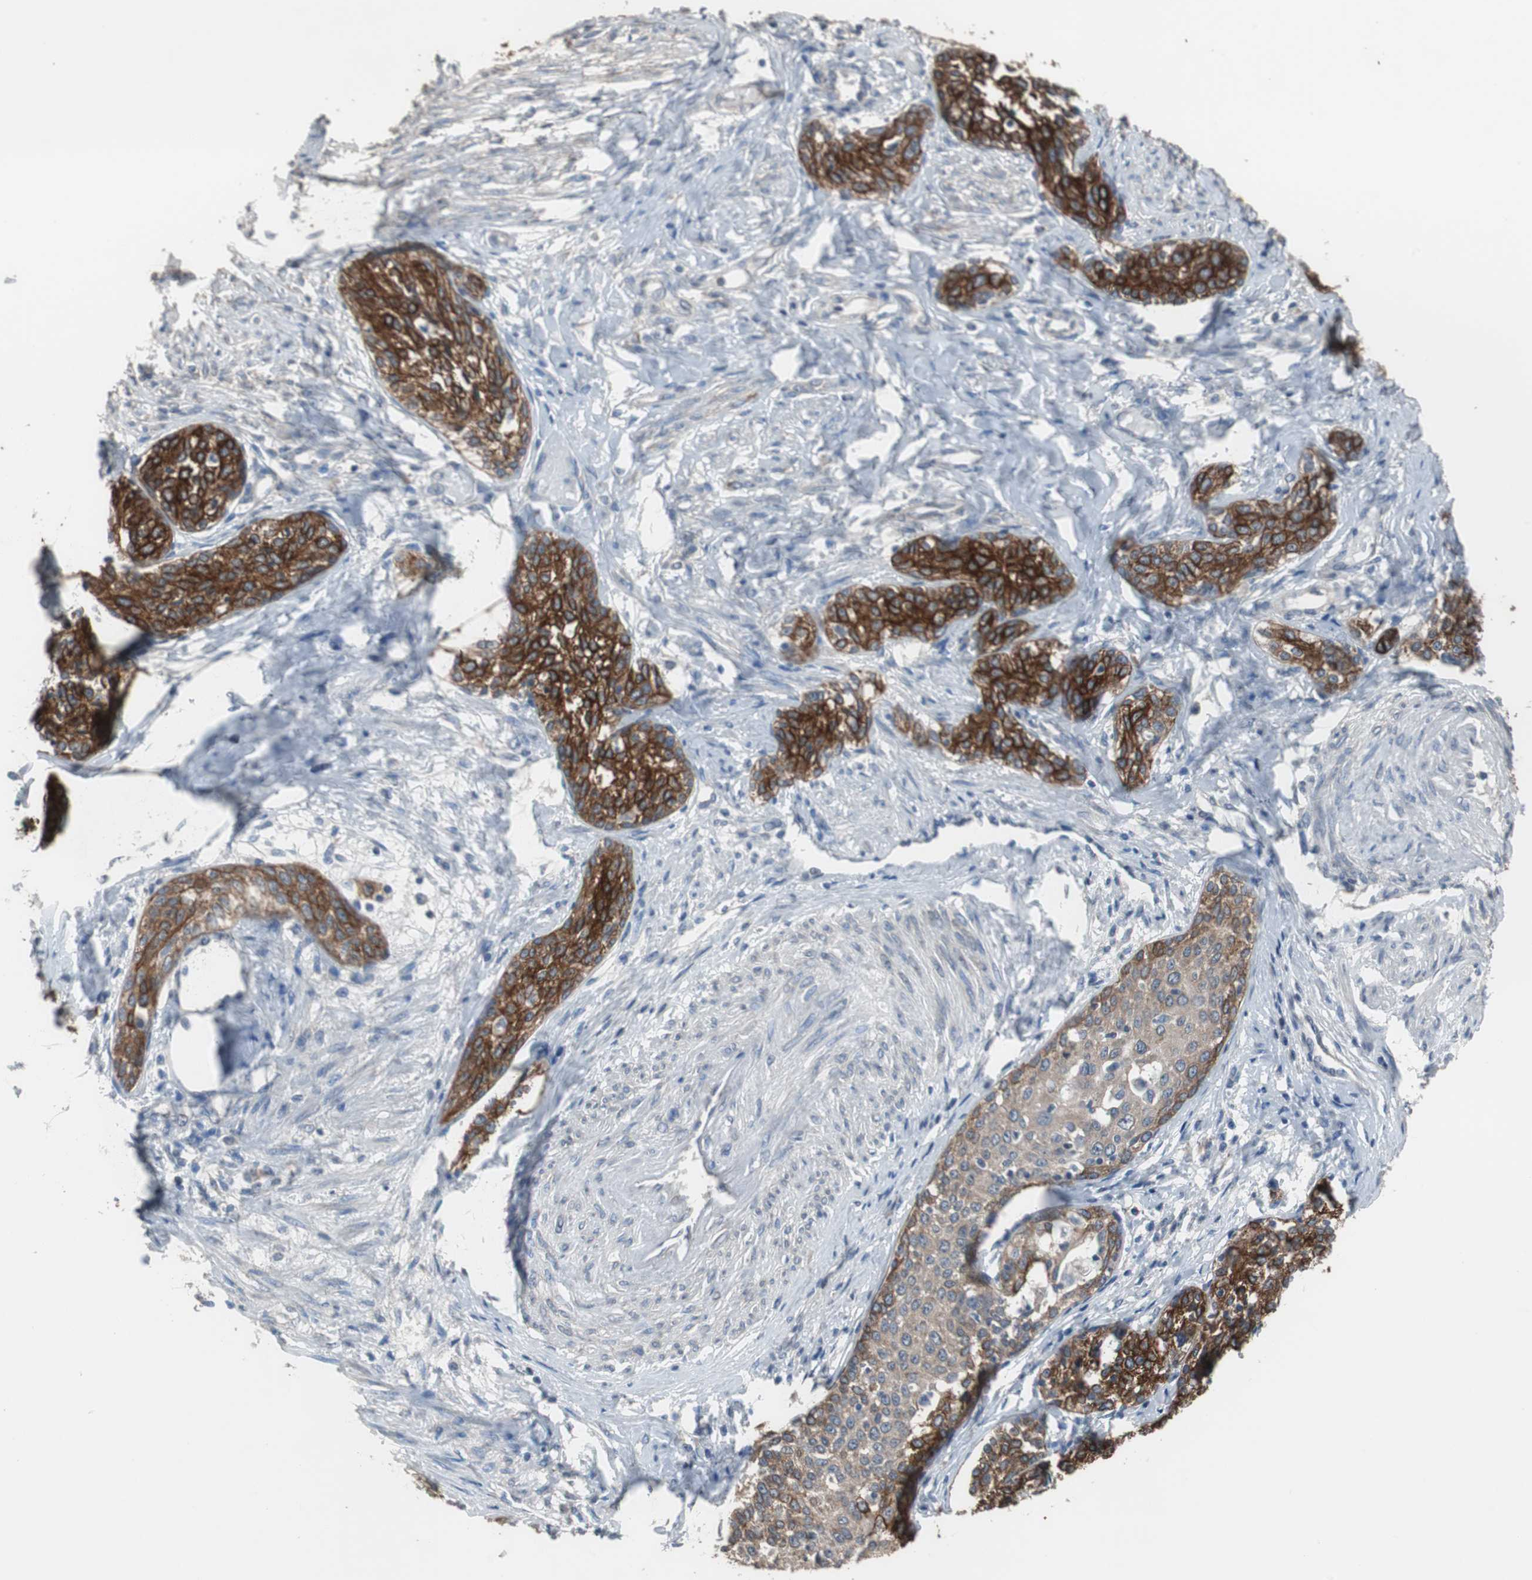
{"staining": {"intensity": "strong", "quantity": ">75%", "location": "cytoplasmic/membranous"}, "tissue": "cervical cancer", "cell_type": "Tumor cells", "image_type": "cancer", "snomed": [{"axis": "morphology", "description": "Squamous cell carcinoma, NOS"}, {"axis": "morphology", "description": "Adenocarcinoma, NOS"}, {"axis": "topography", "description": "Cervix"}], "caption": "Brown immunohistochemical staining in human cervical adenocarcinoma shows strong cytoplasmic/membranous expression in approximately >75% of tumor cells.", "gene": "USP10", "patient": {"sex": "female", "age": 52}}